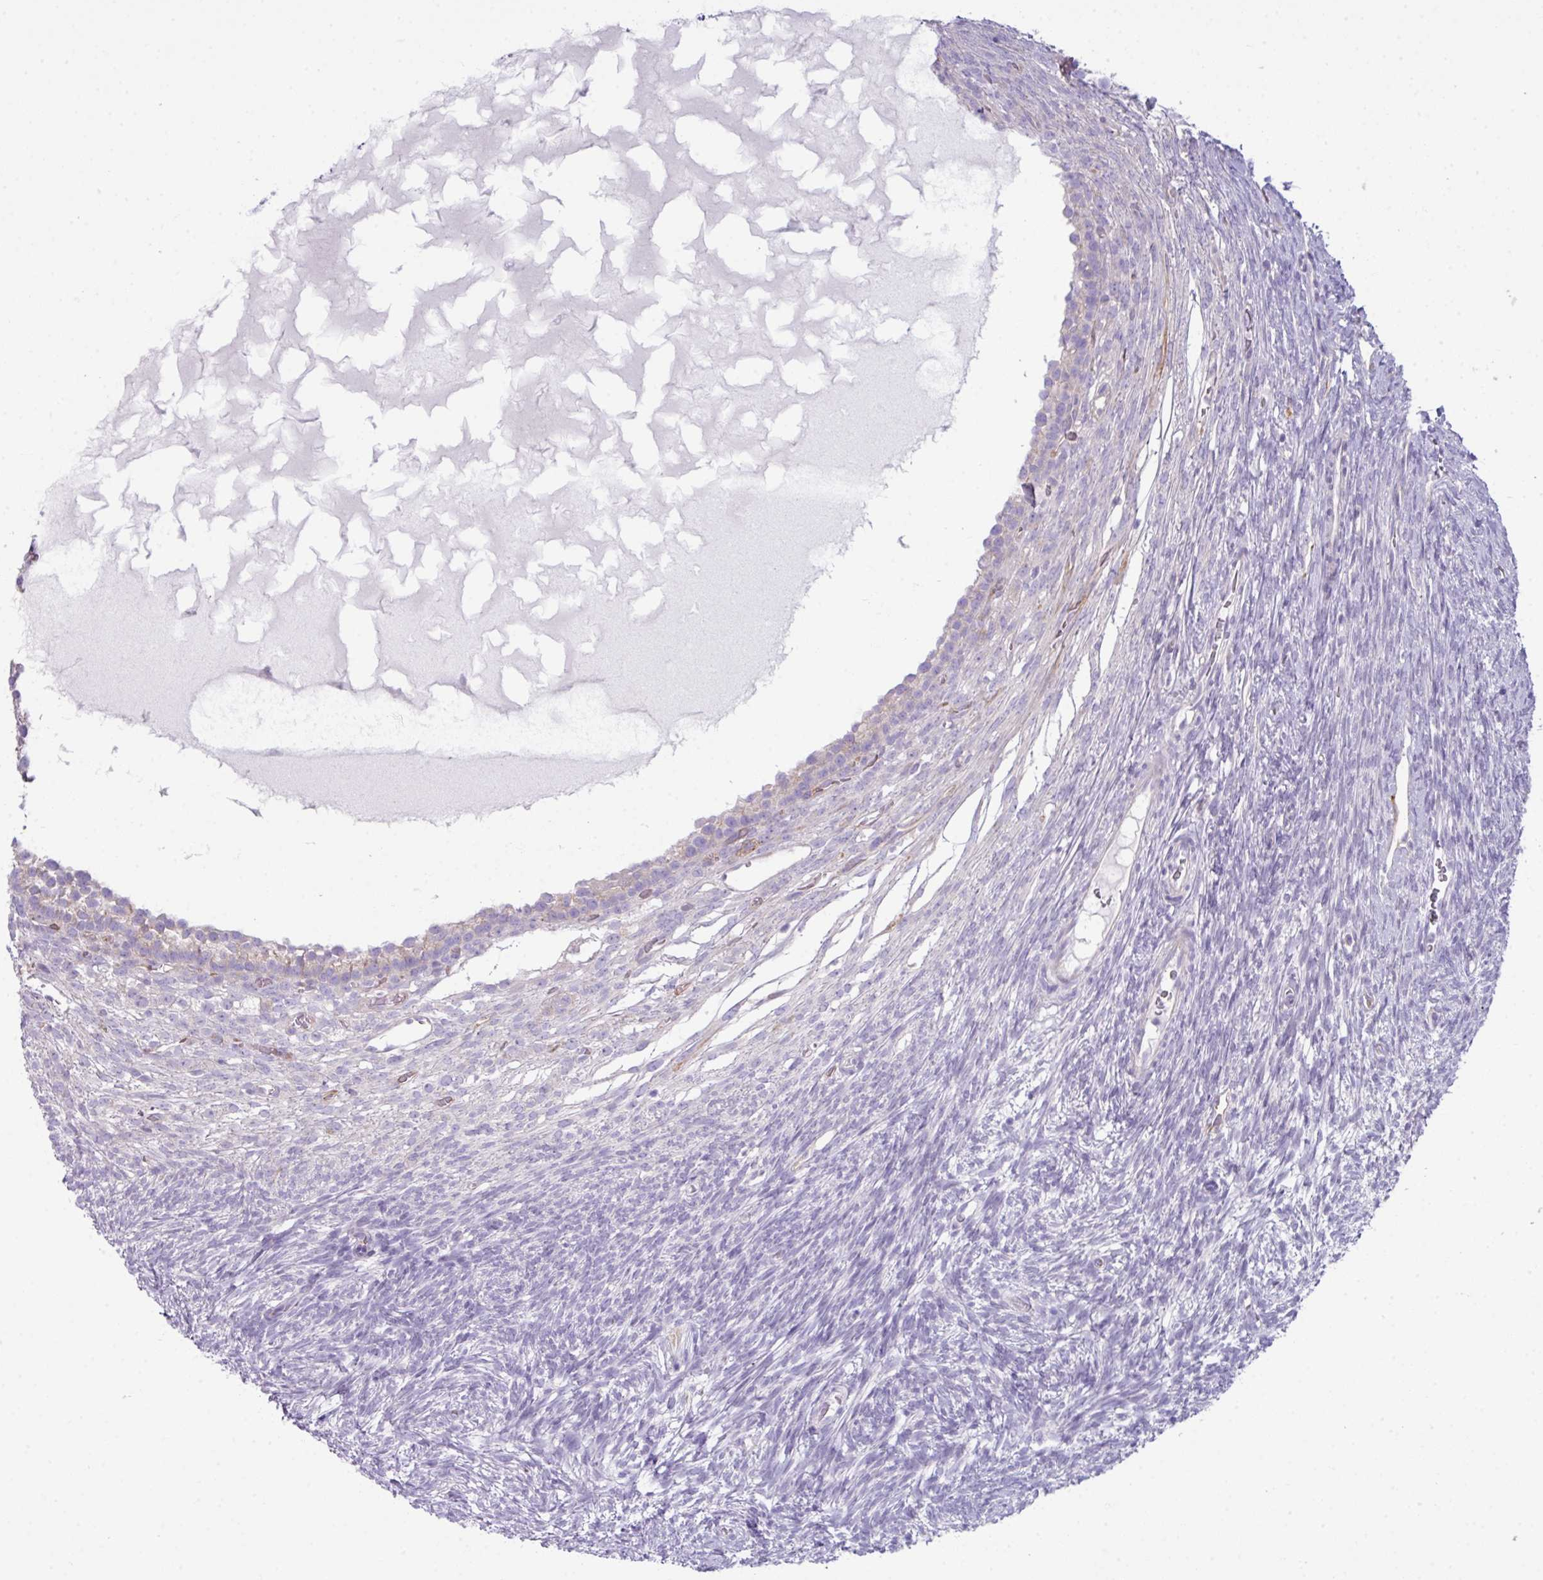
{"staining": {"intensity": "negative", "quantity": "none", "location": "none"}, "tissue": "ovary", "cell_type": "Ovarian stroma cells", "image_type": "normal", "snomed": [{"axis": "morphology", "description": "Normal tissue, NOS"}, {"axis": "topography", "description": "Ovary"}], "caption": "Micrograph shows no significant protein staining in ovarian stroma cells of benign ovary. The staining was performed using DAB (3,3'-diaminobenzidine) to visualize the protein expression in brown, while the nuclei were stained in blue with hematoxylin (Magnification: 20x).", "gene": "ABCC5", "patient": {"sex": "female", "age": 39}}